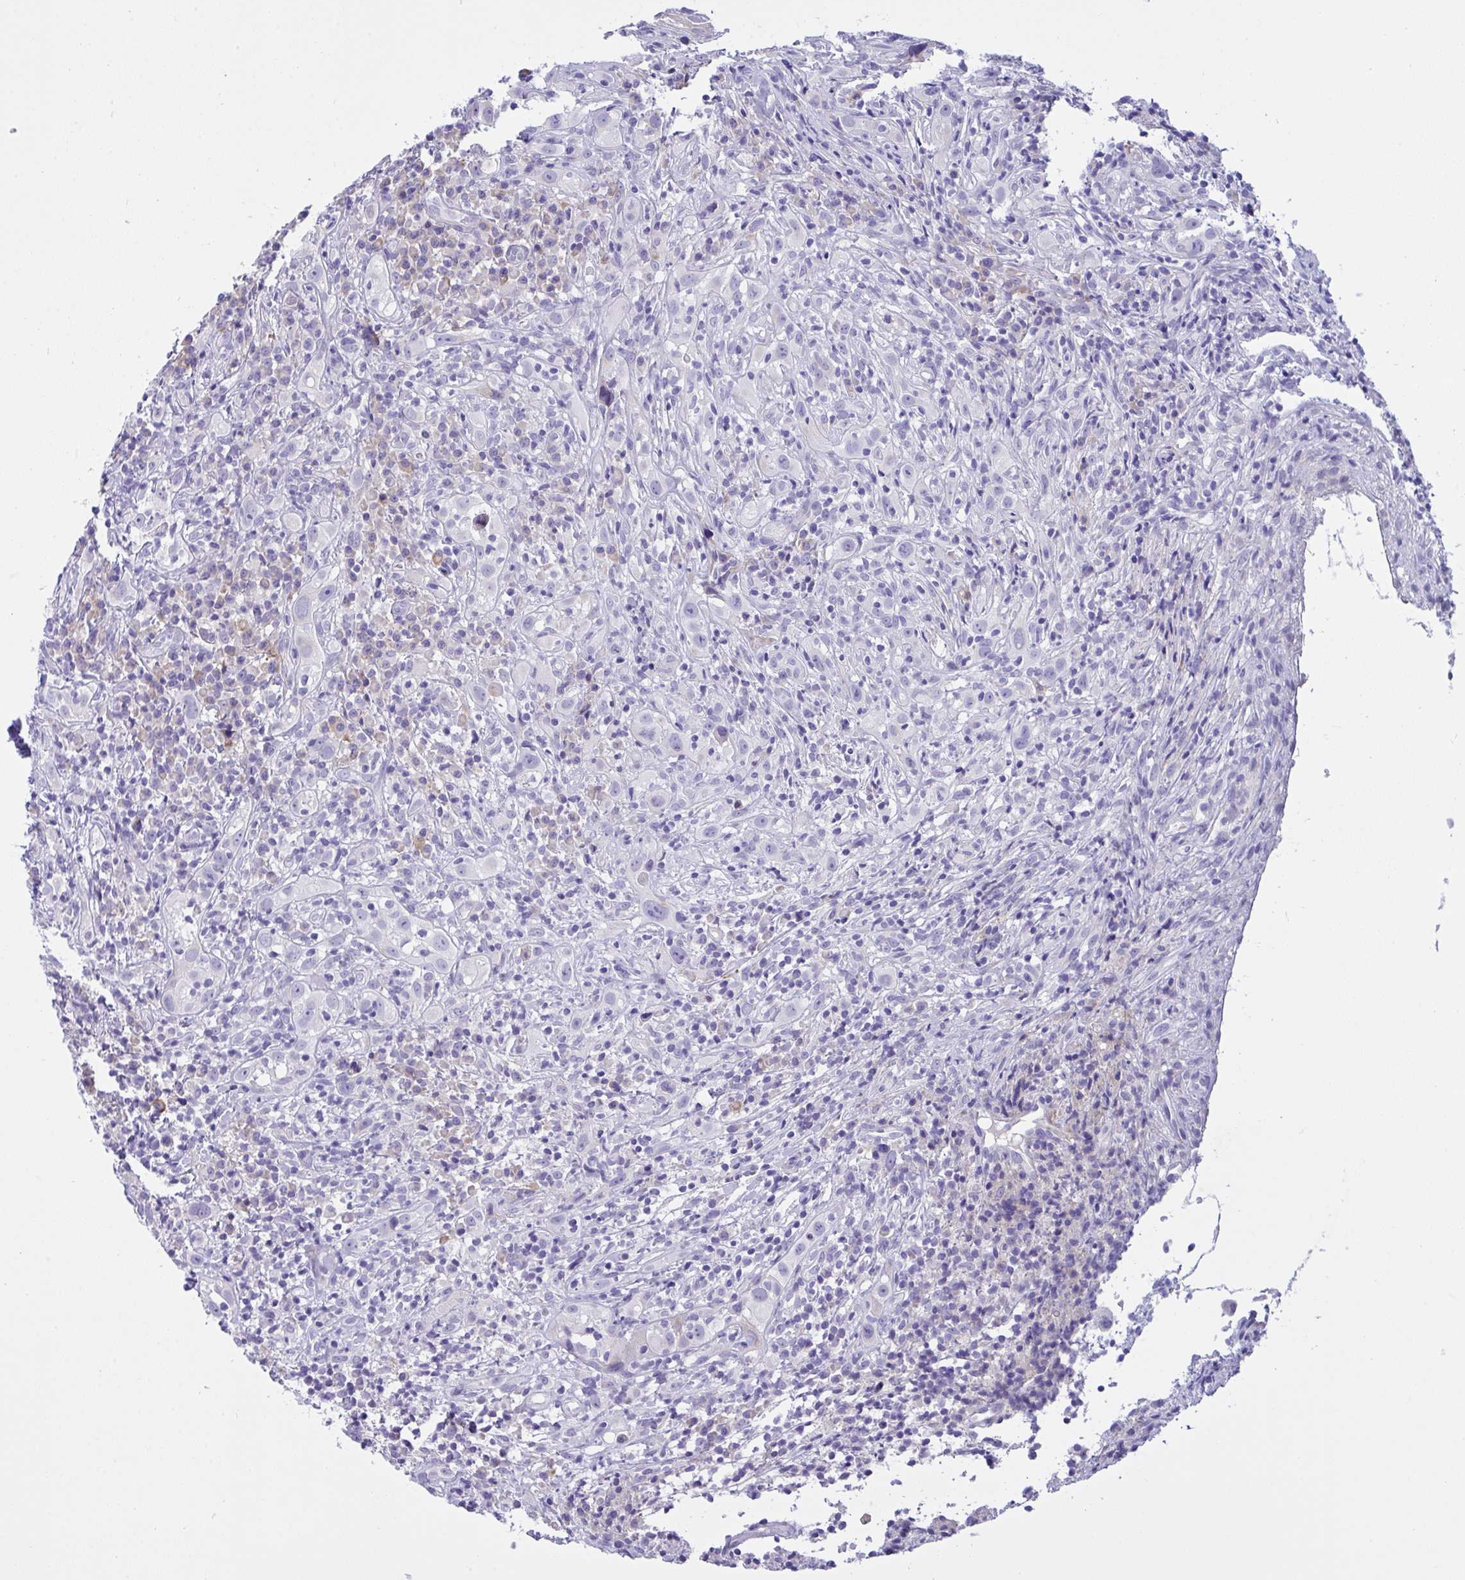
{"staining": {"intensity": "negative", "quantity": "none", "location": "none"}, "tissue": "head and neck cancer", "cell_type": "Tumor cells", "image_type": "cancer", "snomed": [{"axis": "morphology", "description": "Squamous cell carcinoma, NOS"}, {"axis": "topography", "description": "Head-Neck"}], "caption": "The photomicrograph reveals no staining of tumor cells in head and neck cancer (squamous cell carcinoma).", "gene": "FAM86B1", "patient": {"sex": "female", "age": 95}}